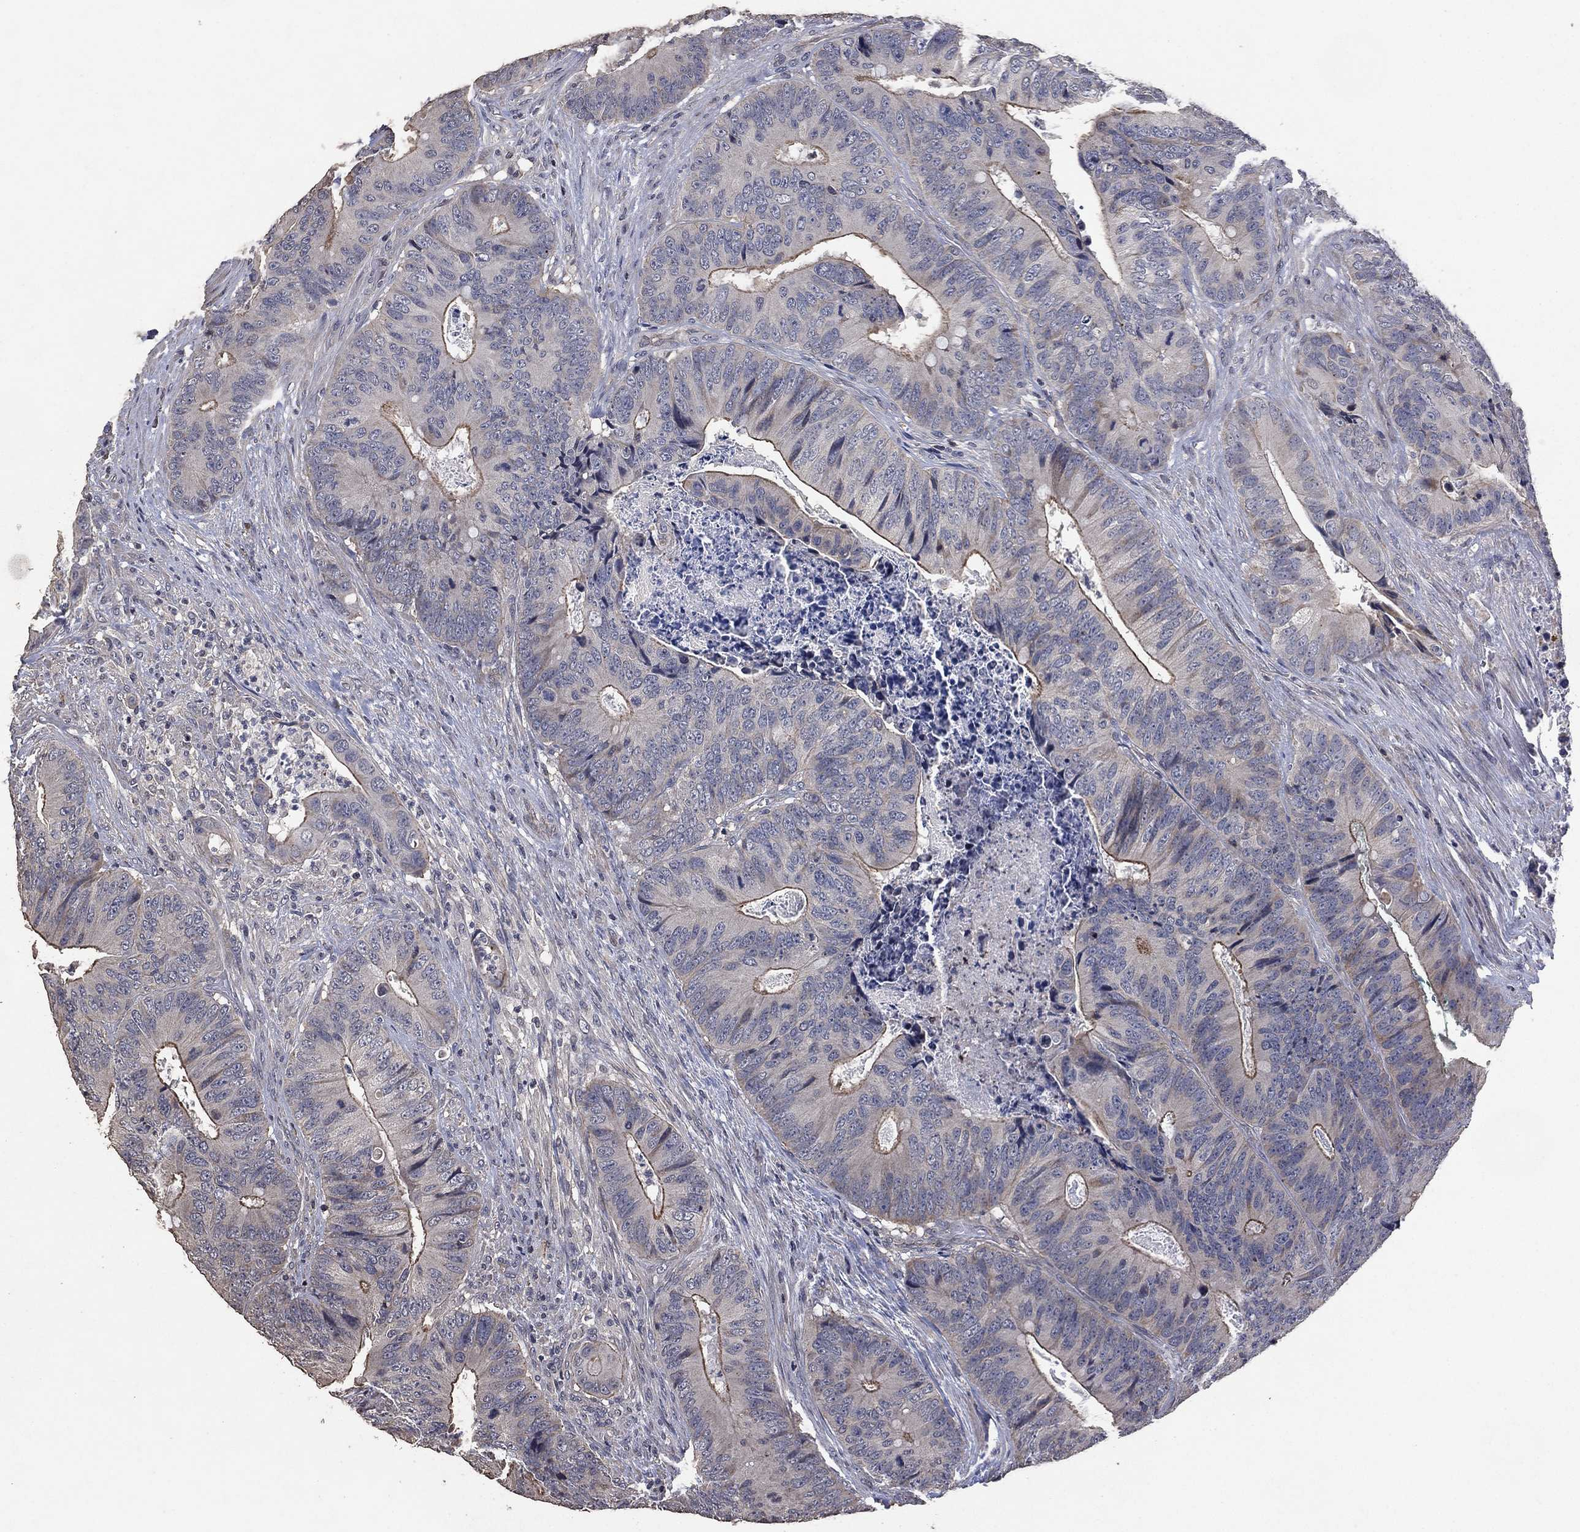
{"staining": {"intensity": "moderate", "quantity": "<25%", "location": "cytoplasmic/membranous"}, "tissue": "colorectal cancer", "cell_type": "Tumor cells", "image_type": "cancer", "snomed": [{"axis": "morphology", "description": "Adenocarcinoma, NOS"}, {"axis": "topography", "description": "Colon"}], "caption": "An IHC photomicrograph of tumor tissue is shown. Protein staining in brown shows moderate cytoplasmic/membranous positivity in colorectal adenocarcinoma within tumor cells. (DAB IHC, brown staining for protein, blue staining for nuclei).", "gene": "ADPRHL1", "patient": {"sex": "male", "age": 84}}